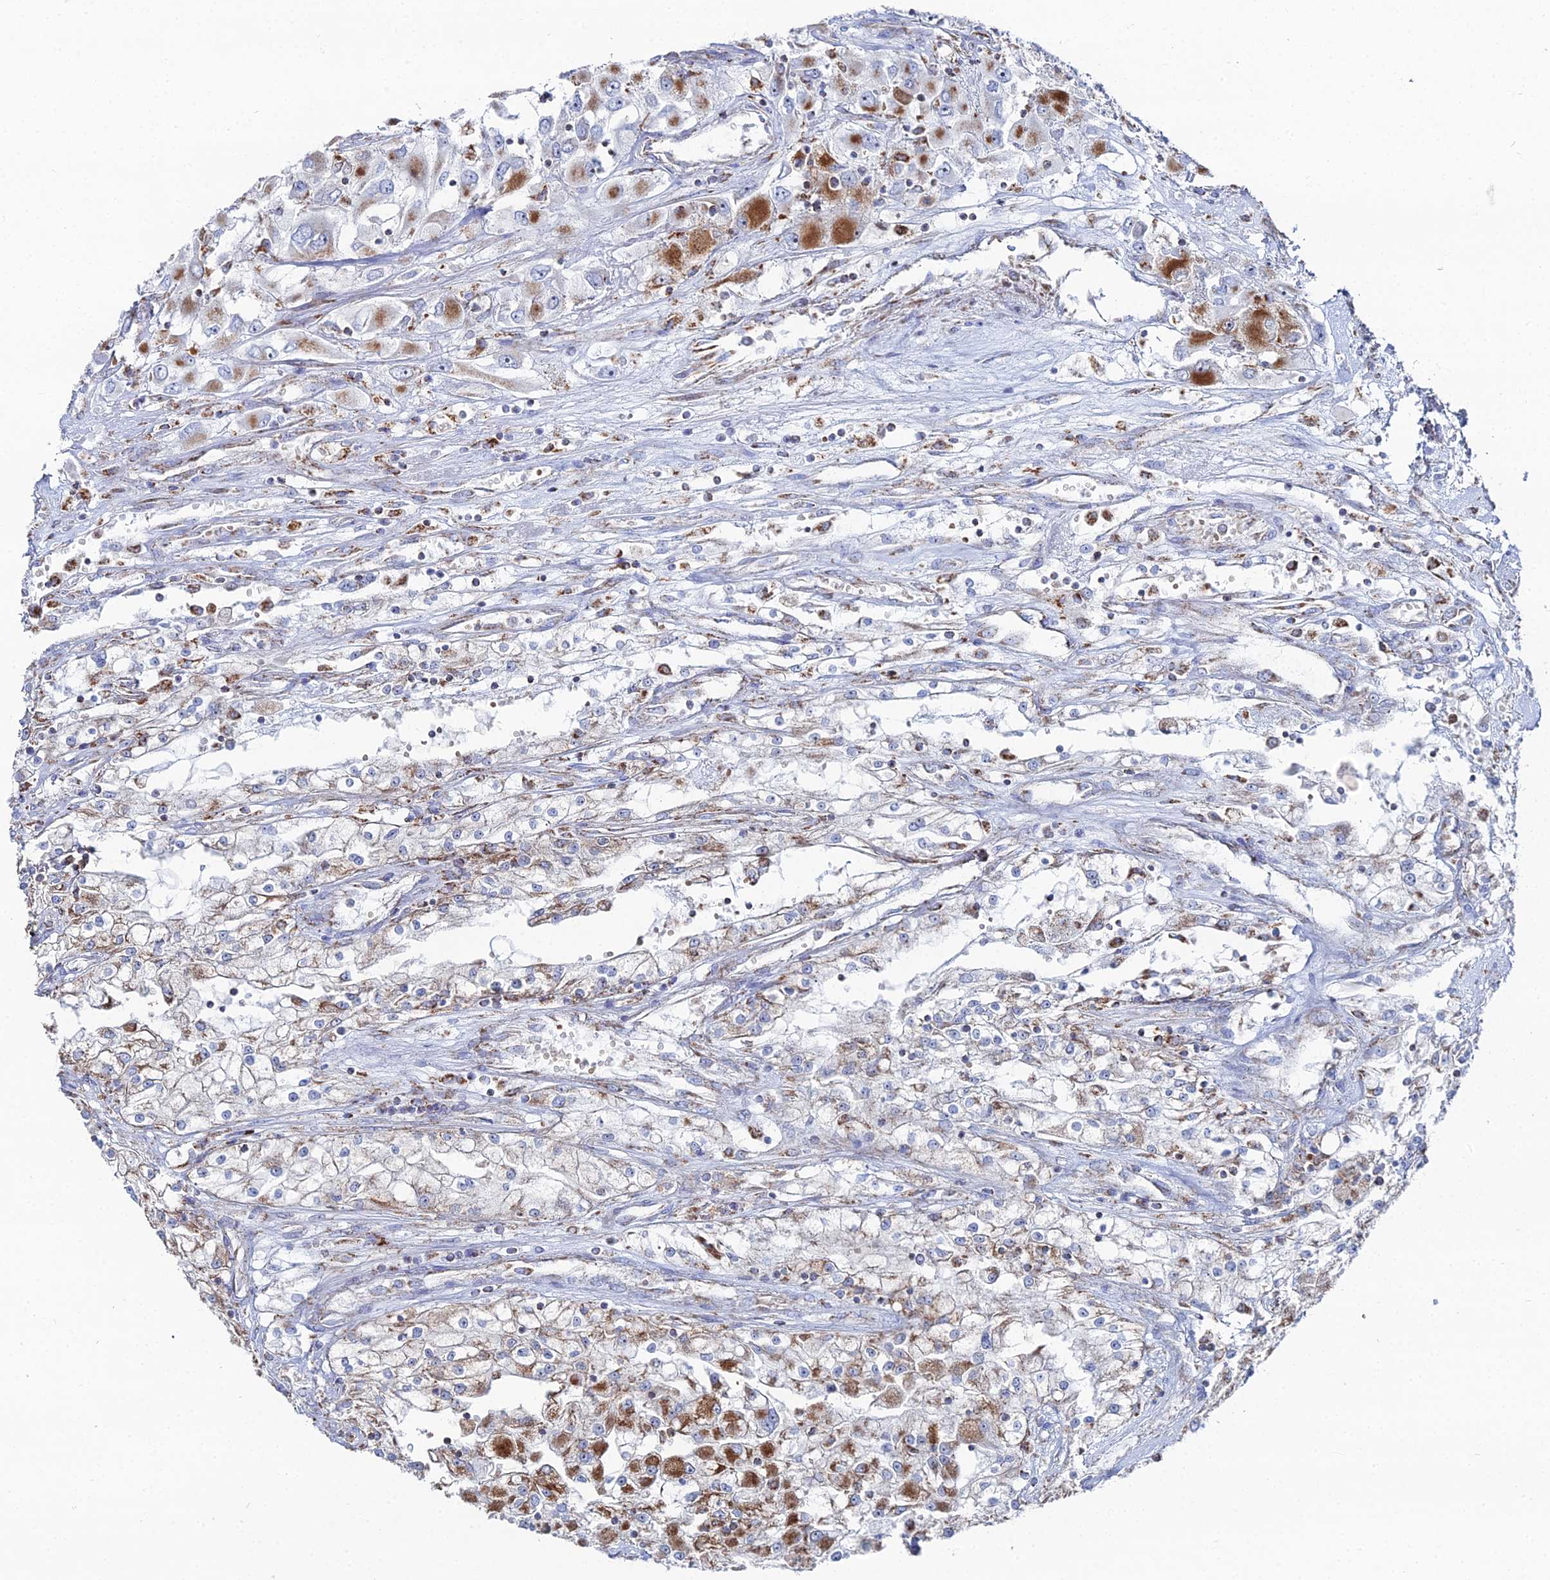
{"staining": {"intensity": "strong", "quantity": "25%-75%", "location": "cytoplasmic/membranous"}, "tissue": "renal cancer", "cell_type": "Tumor cells", "image_type": "cancer", "snomed": [{"axis": "morphology", "description": "Adenocarcinoma, NOS"}, {"axis": "topography", "description": "Kidney"}], "caption": "Renal adenocarcinoma stained with DAB immunohistochemistry (IHC) displays high levels of strong cytoplasmic/membranous staining in approximately 25%-75% of tumor cells.", "gene": "MPC1", "patient": {"sex": "female", "age": 52}}